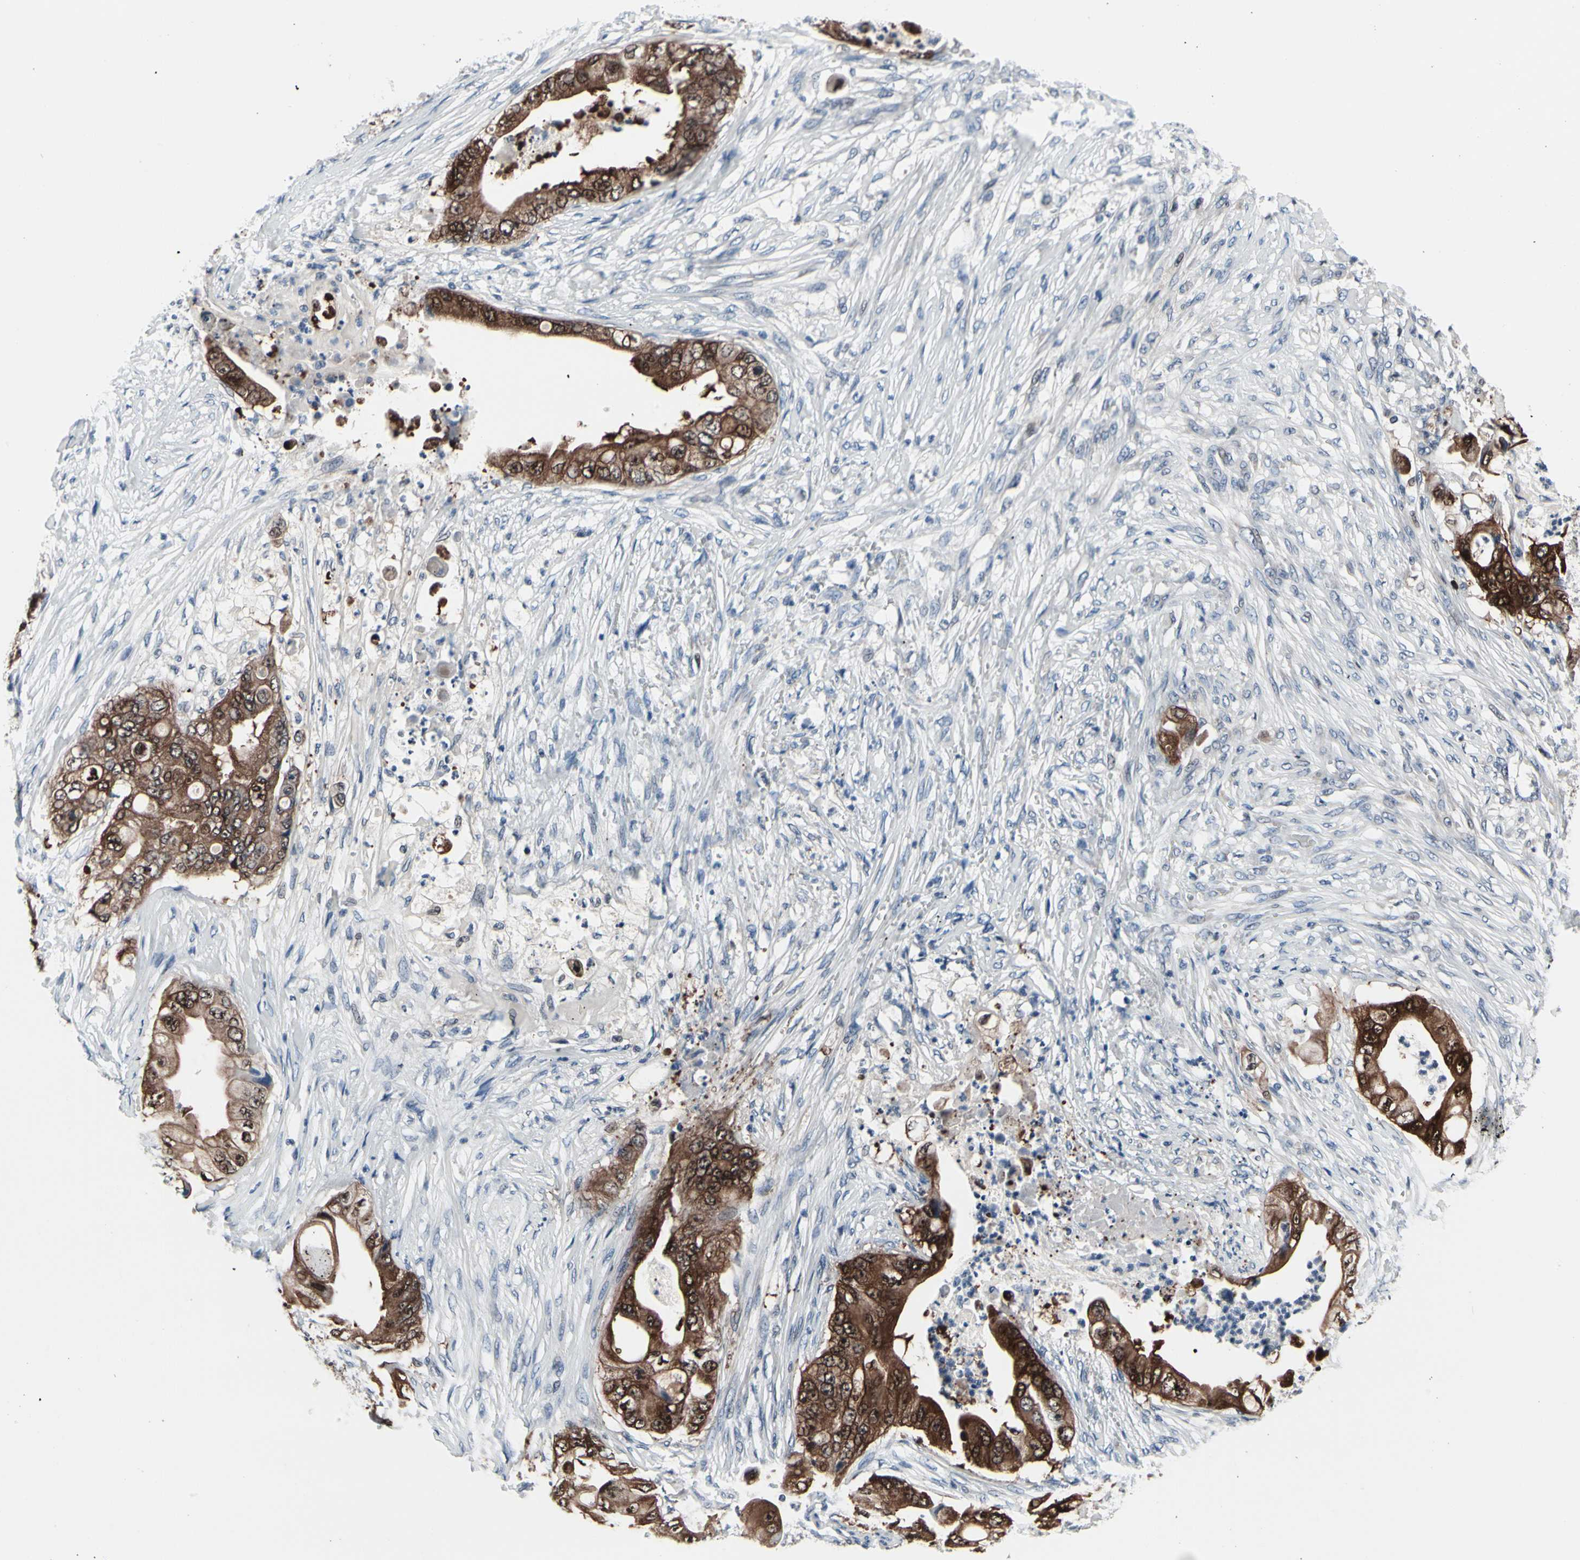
{"staining": {"intensity": "strong", "quantity": ">75%", "location": "cytoplasmic/membranous,nuclear"}, "tissue": "stomach cancer", "cell_type": "Tumor cells", "image_type": "cancer", "snomed": [{"axis": "morphology", "description": "Adenocarcinoma, NOS"}, {"axis": "topography", "description": "Stomach"}], "caption": "Stomach cancer stained with DAB (3,3'-diaminobenzidine) IHC shows high levels of strong cytoplasmic/membranous and nuclear positivity in approximately >75% of tumor cells. (DAB IHC with brightfield microscopy, high magnification).", "gene": "TXN", "patient": {"sex": "female", "age": 73}}